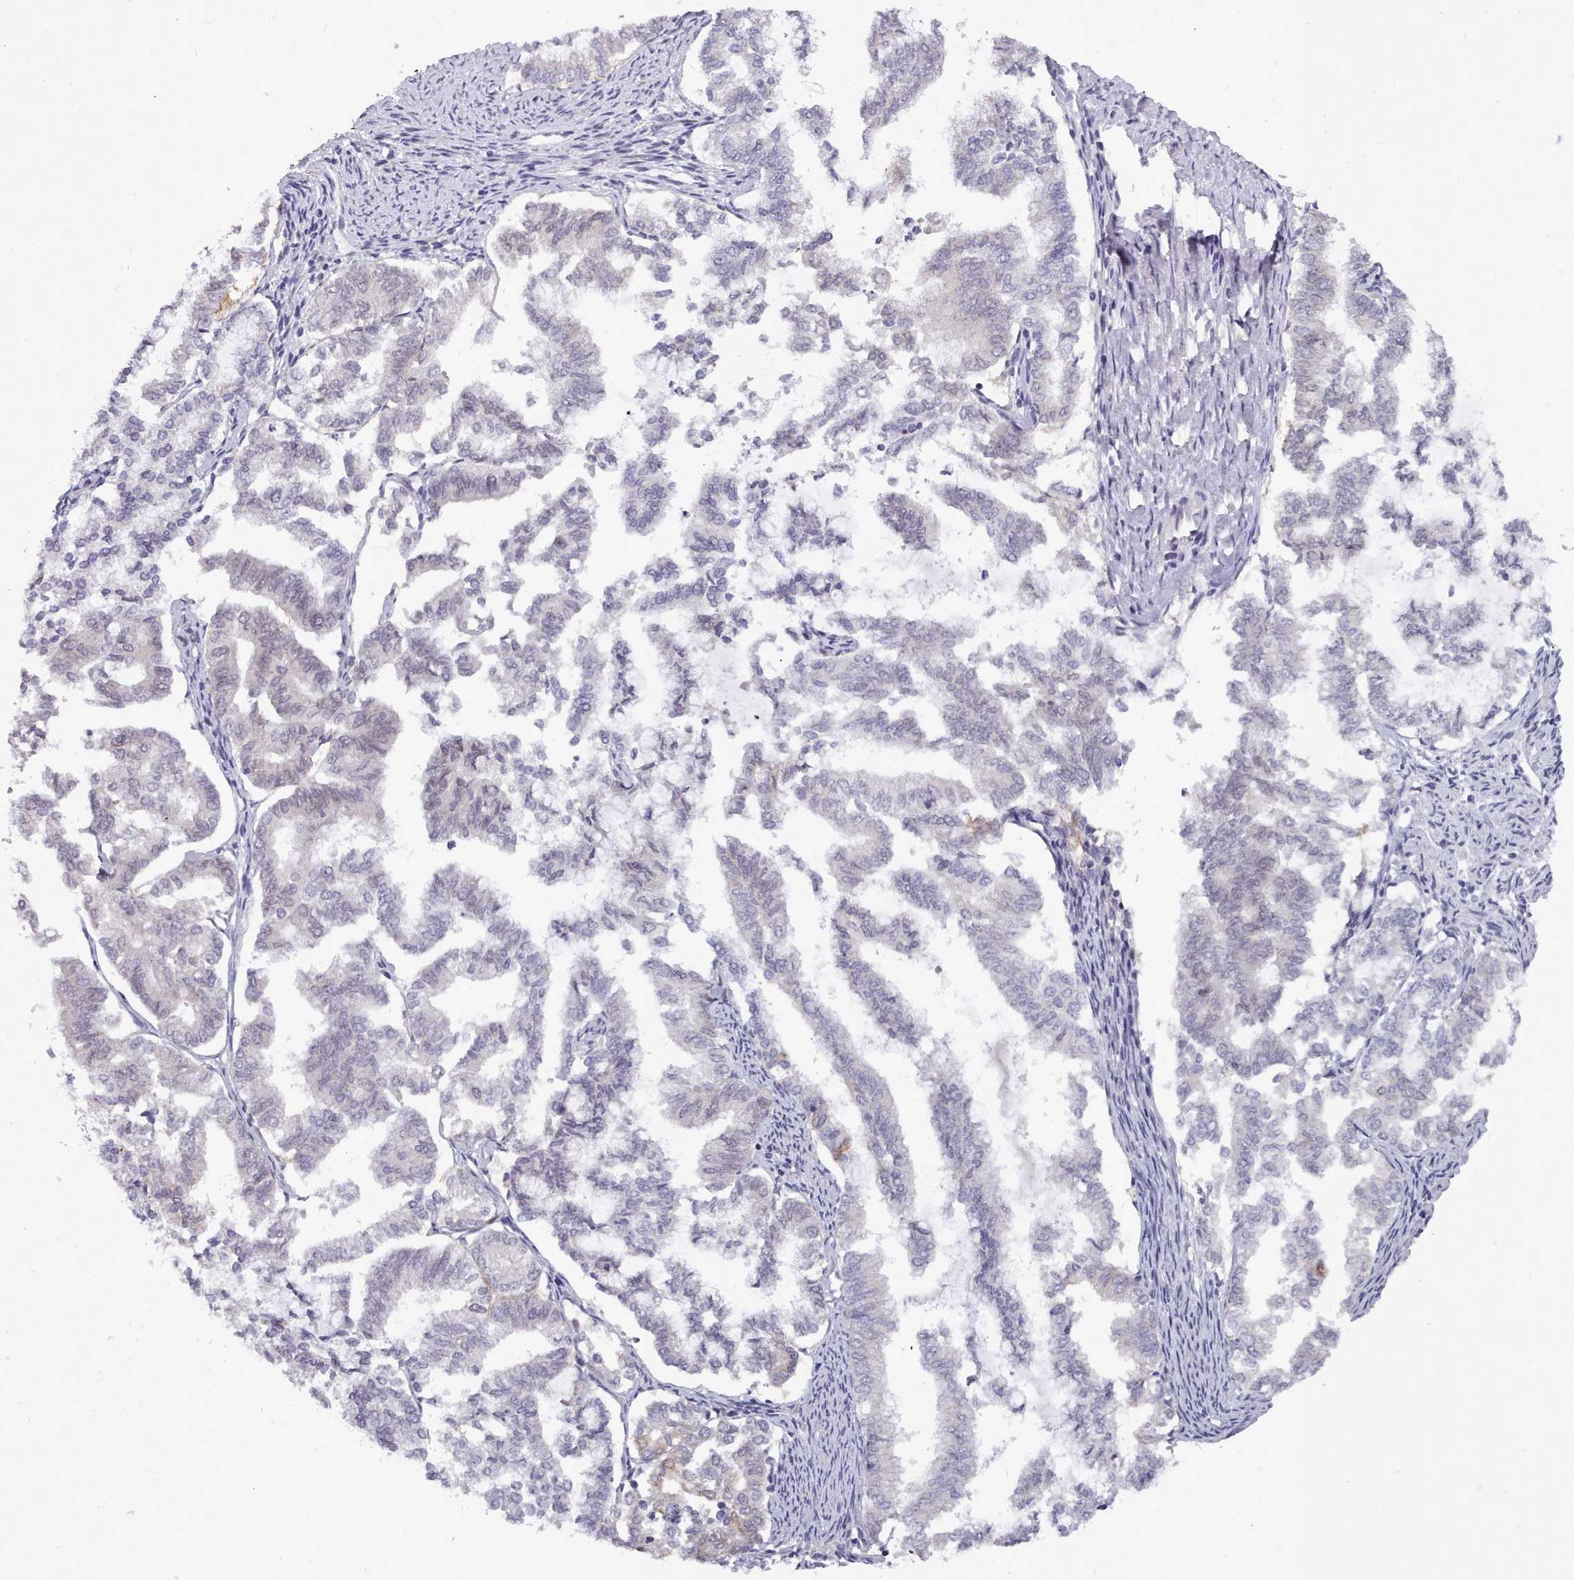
{"staining": {"intensity": "negative", "quantity": "none", "location": "none"}, "tissue": "endometrial cancer", "cell_type": "Tumor cells", "image_type": "cancer", "snomed": [{"axis": "morphology", "description": "Adenocarcinoma, NOS"}, {"axis": "topography", "description": "Endometrium"}], "caption": "Photomicrograph shows no protein staining in tumor cells of endometrial cancer tissue.", "gene": "GINS1", "patient": {"sex": "female", "age": 79}}